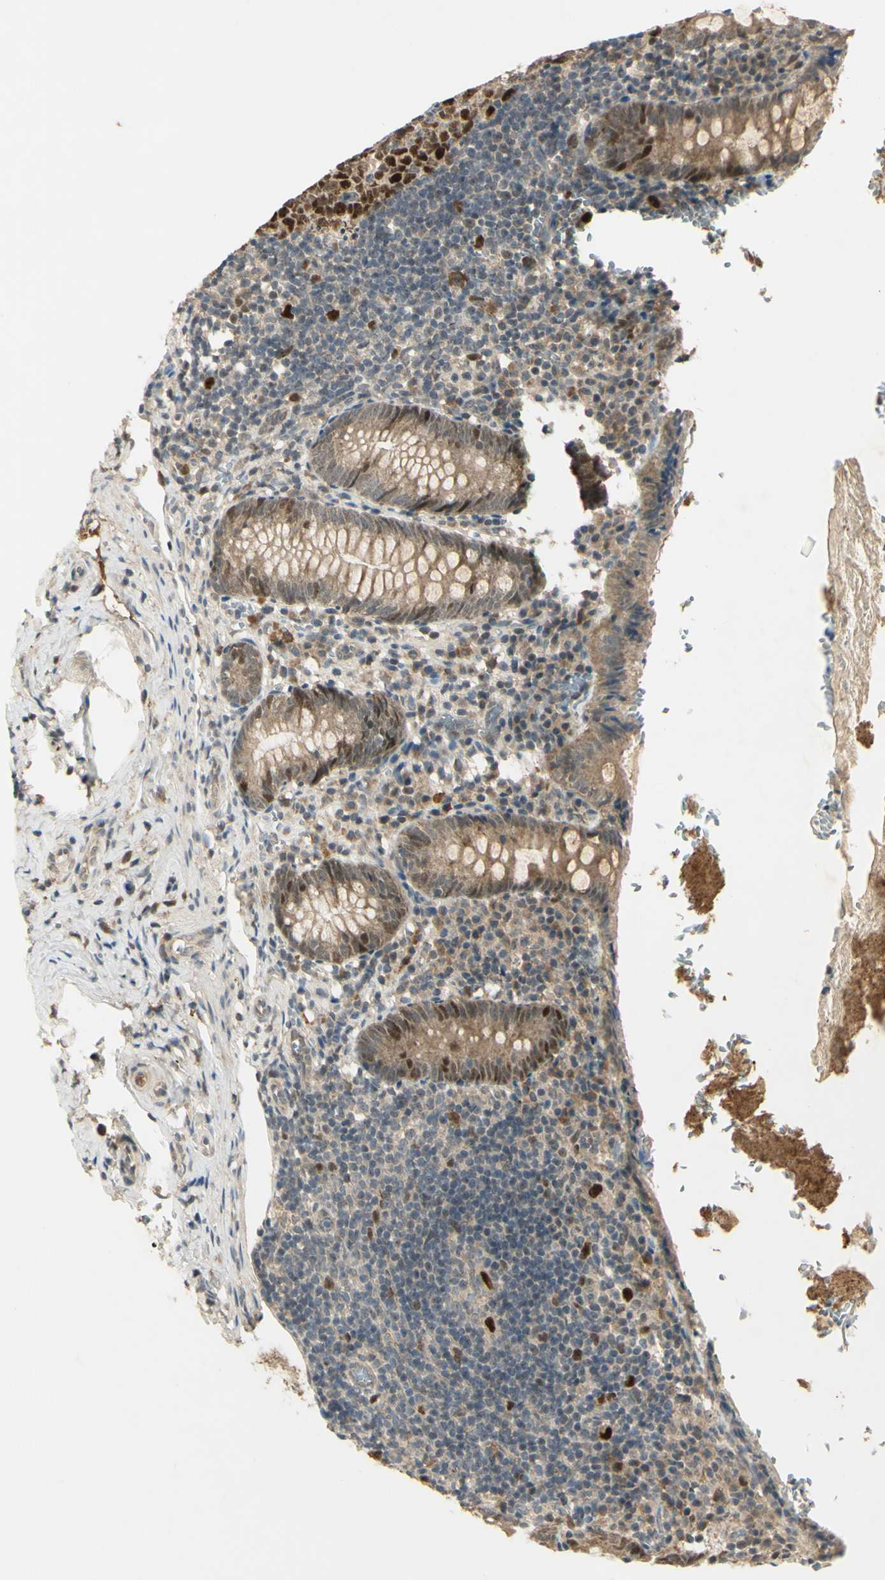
{"staining": {"intensity": "moderate", "quantity": "25%-75%", "location": "nuclear"}, "tissue": "appendix", "cell_type": "Glandular cells", "image_type": "normal", "snomed": [{"axis": "morphology", "description": "Normal tissue, NOS"}, {"axis": "topography", "description": "Appendix"}], "caption": "Appendix stained with immunohistochemistry (IHC) exhibits moderate nuclear positivity in approximately 25%-75% of glandular cells.", "gene": "RAD18", "patient": {"sex": "female", "age": 10}}